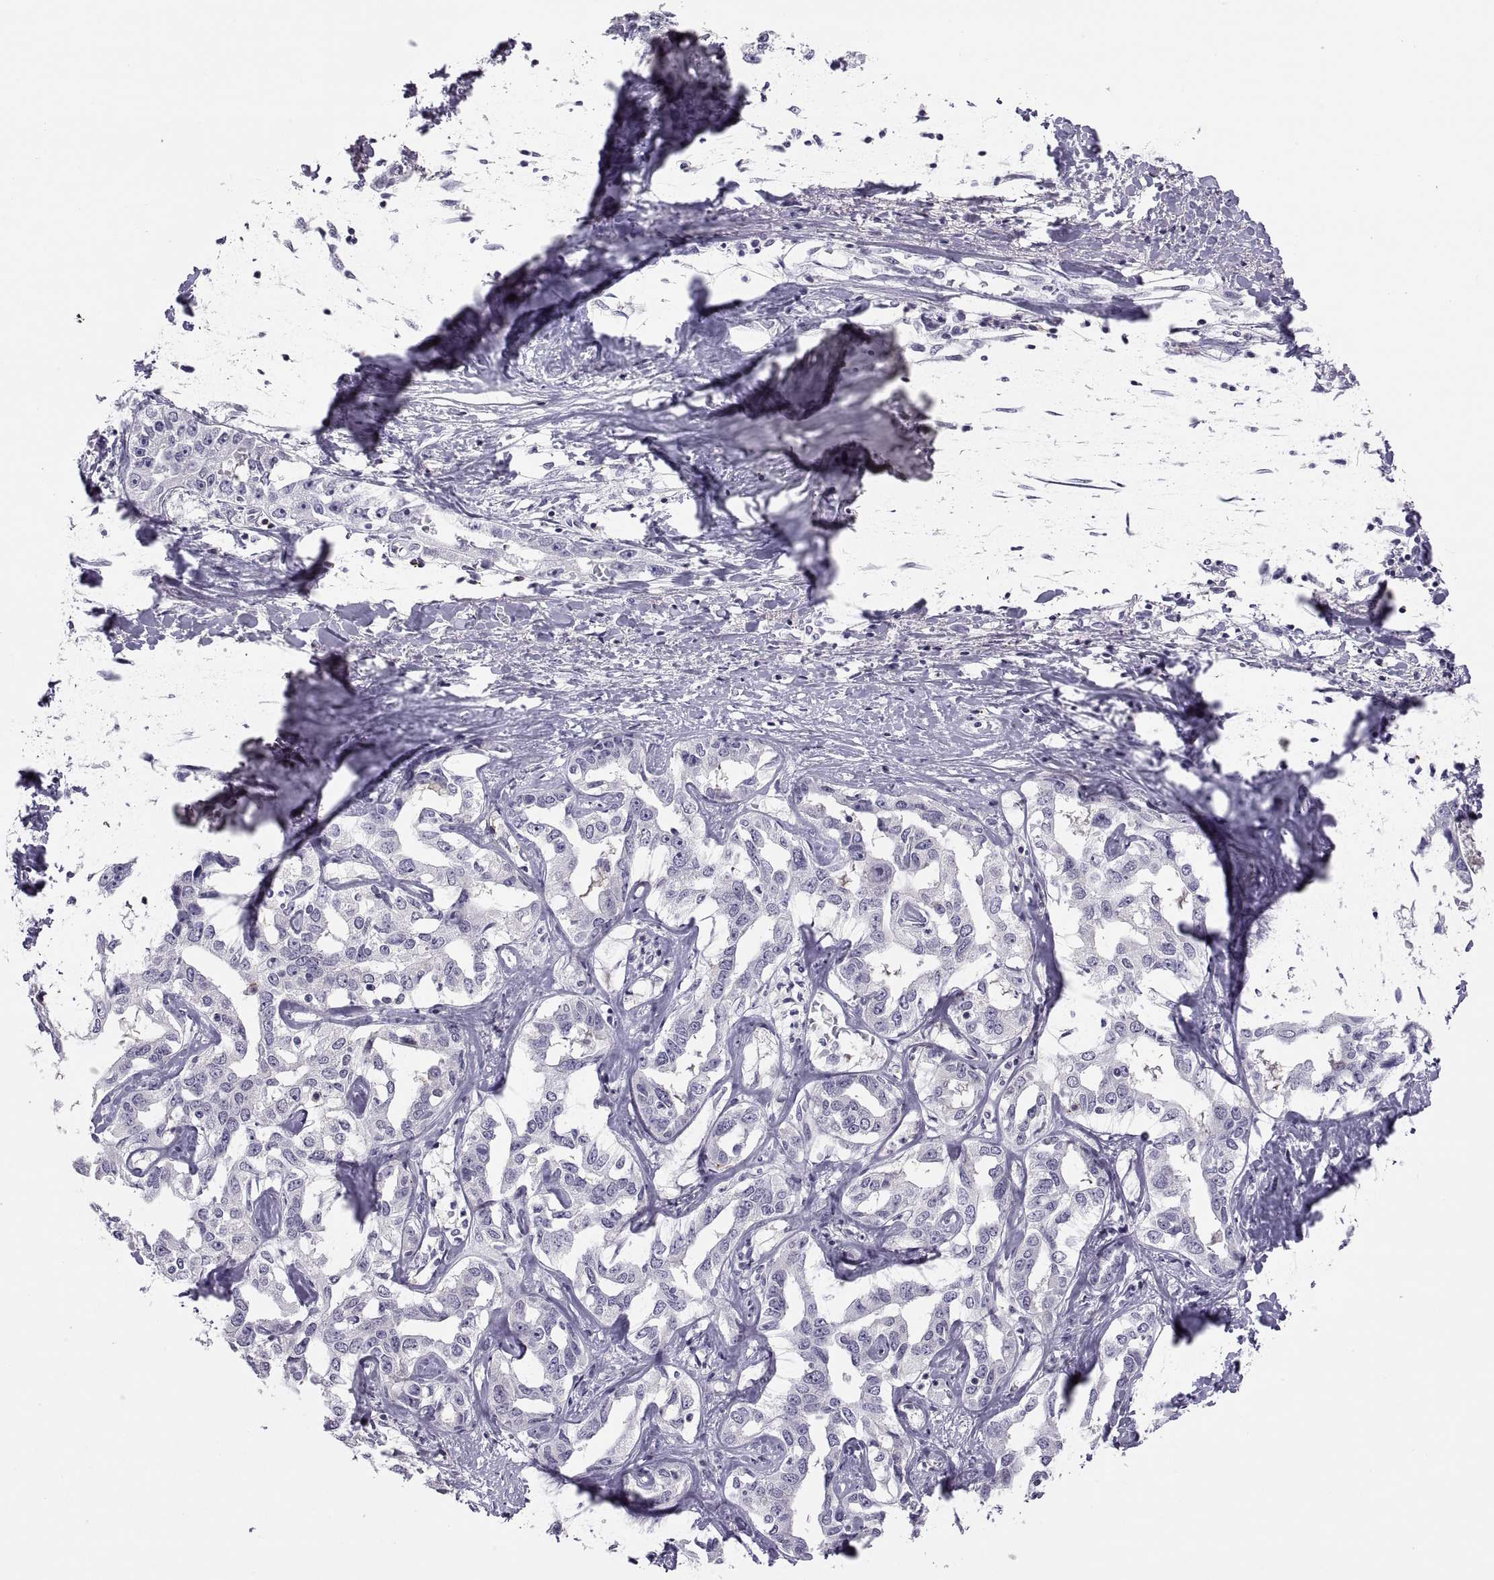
{"staining": {"intensity": "negative", "quantity": "none", "location": "none"}, "tissue": "liver cancer", "cell_type": "Tumor cells", "image_type": "cancer", "snomed": [{"axis": "morphology", "description": "Cholangiocarcinoma"}, {"axis": "topography", "description": "Liver"}], "caption": "Immunohistochemistry (IHC) of human liver cancer shows no positivity in tumor cells.", "gene": "TTC21A", "patient": {"sex": "male", "age": 59}}